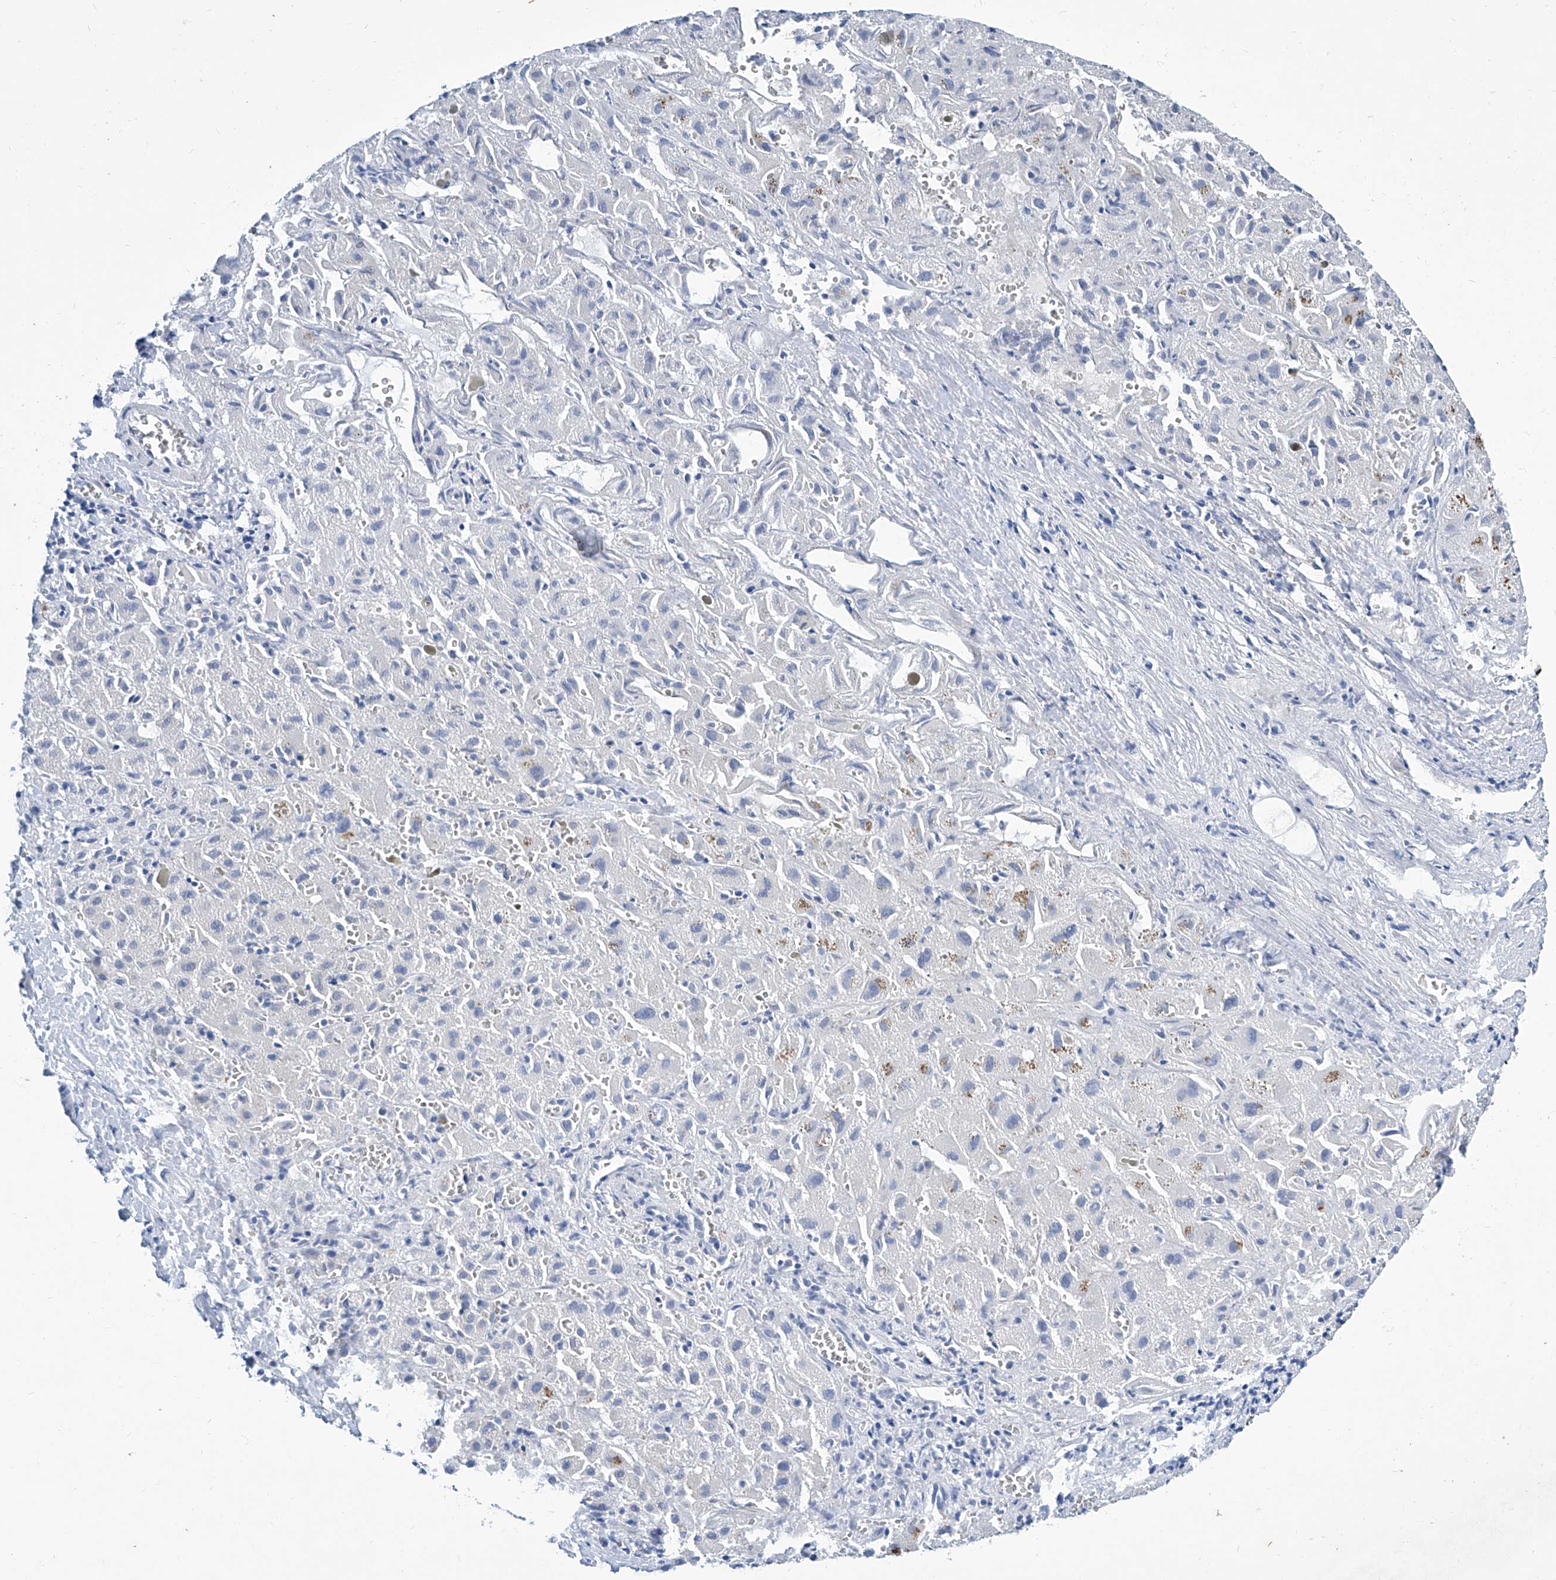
{"staining": {"intensity": "negative", "quantity": "none", "location": "none"}, "tissue": "liver cancer", "cell_type": "Tumor cells", "image_type": "cancer", "snomed": [{"axis": "morphology", "description": "Cholangiocarcinoma"}, {"axis": "topography", "description": "Liver"}], "caption": "The image displays no staining of tumor cells in liver cancer (cholangiocarcinoma). Nuclei are stained in blue.", "gene": "ZNF519", "patient": {"sex": "female", "age": 52}}